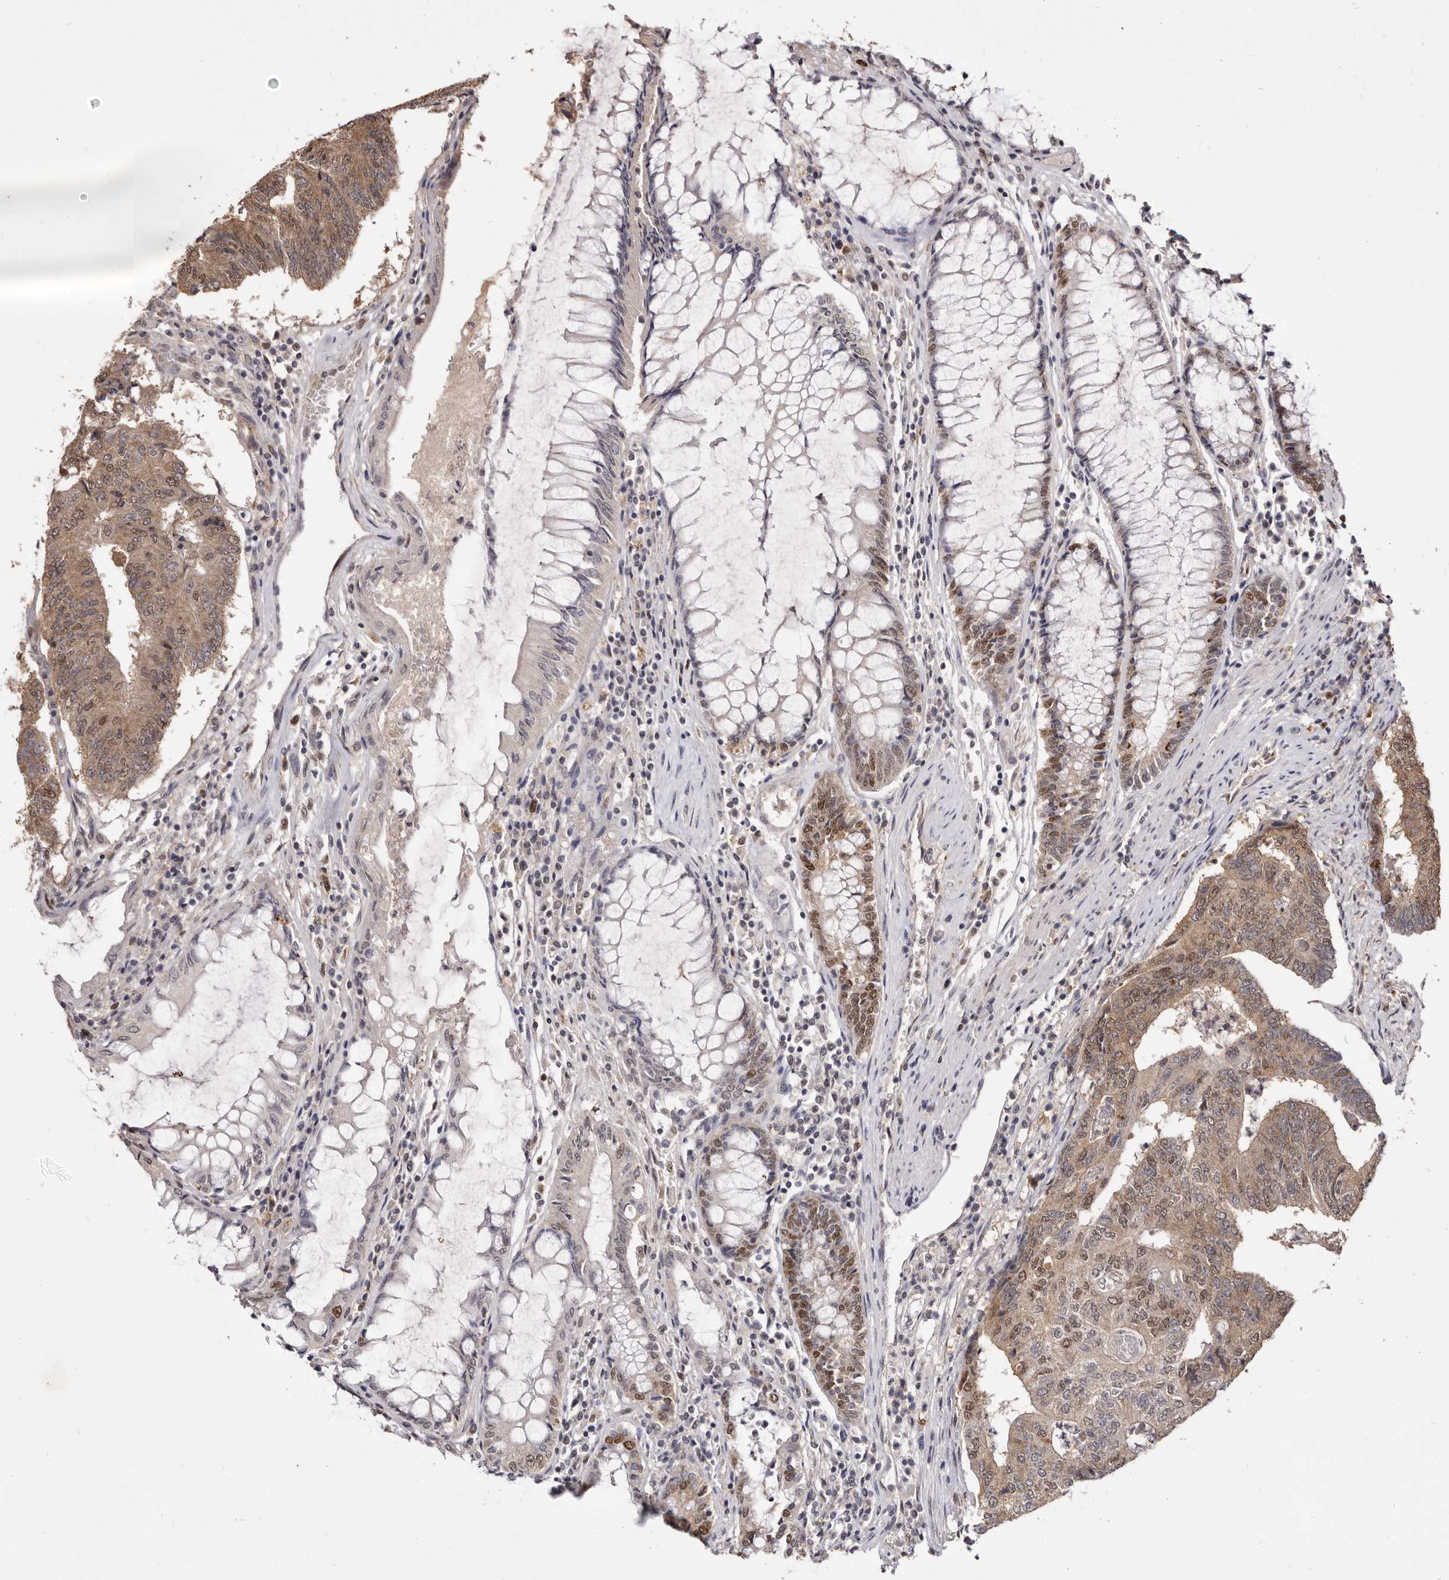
{"staining": {"intensity": "moderate", "quantity": ">75%", "location": "cytoplasmic/membranous,nuclear"}, "tissue": "colorectal cancer", "cell_type": "Tumor cells", "image_type": "cancer", "snomed": [{"axis": "morphology", "description": "Adenocarcinoma, NOS"}, {"axis": "topography", "description": "Colon"}], "caption": "Immunohistochemical staining of human colorectal cancer displays moderate cytoplasmic/membranous and nuclear protein staining in approximately >75% of tumor cells.", "gene": "NOTCH1", "patient": {"sex": "female", "age": 67}}